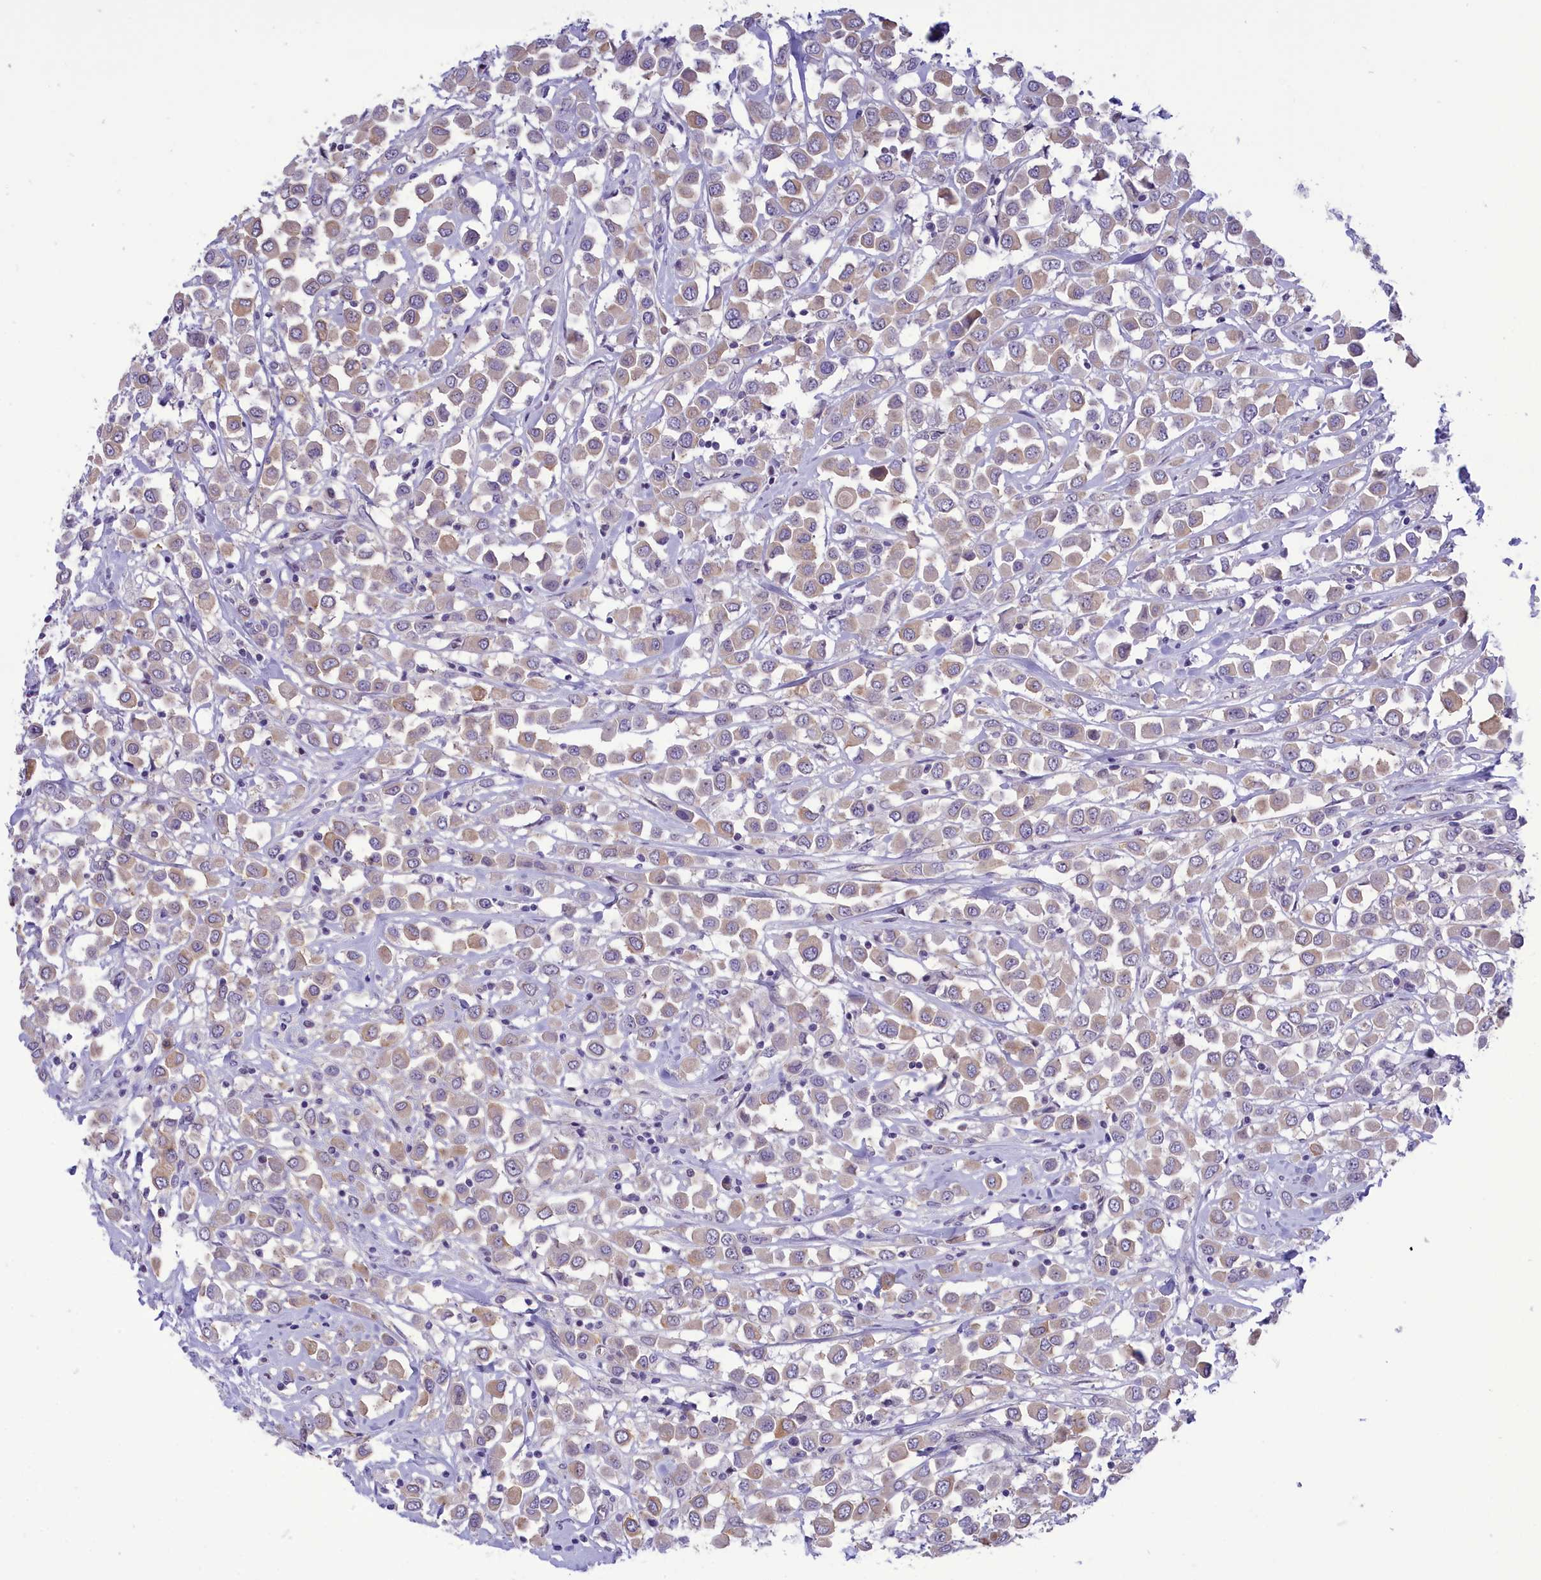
{"staining": {"intensity": "weak", "quantity": "25%-75%", "location": "cytoplasmic/membranous"}, "tissue": "breast cancer", "cell_type": "Tumor cells", "image_type": "cancer", "snomed": [{"axis": "morphology", "description": "Duct carcinoma"}, {"axis": "topography", "description": "Breast"}], "caption": "DAB (3,3'-diaminobenzidine) immunohistochemical staining of breast cancer exhibits weak cytoplasmic/membranous protein expression in about 25%-75% of tumor cells.", "gene": "DCAF16", "patient": {"sex": "female", "age": 61}}